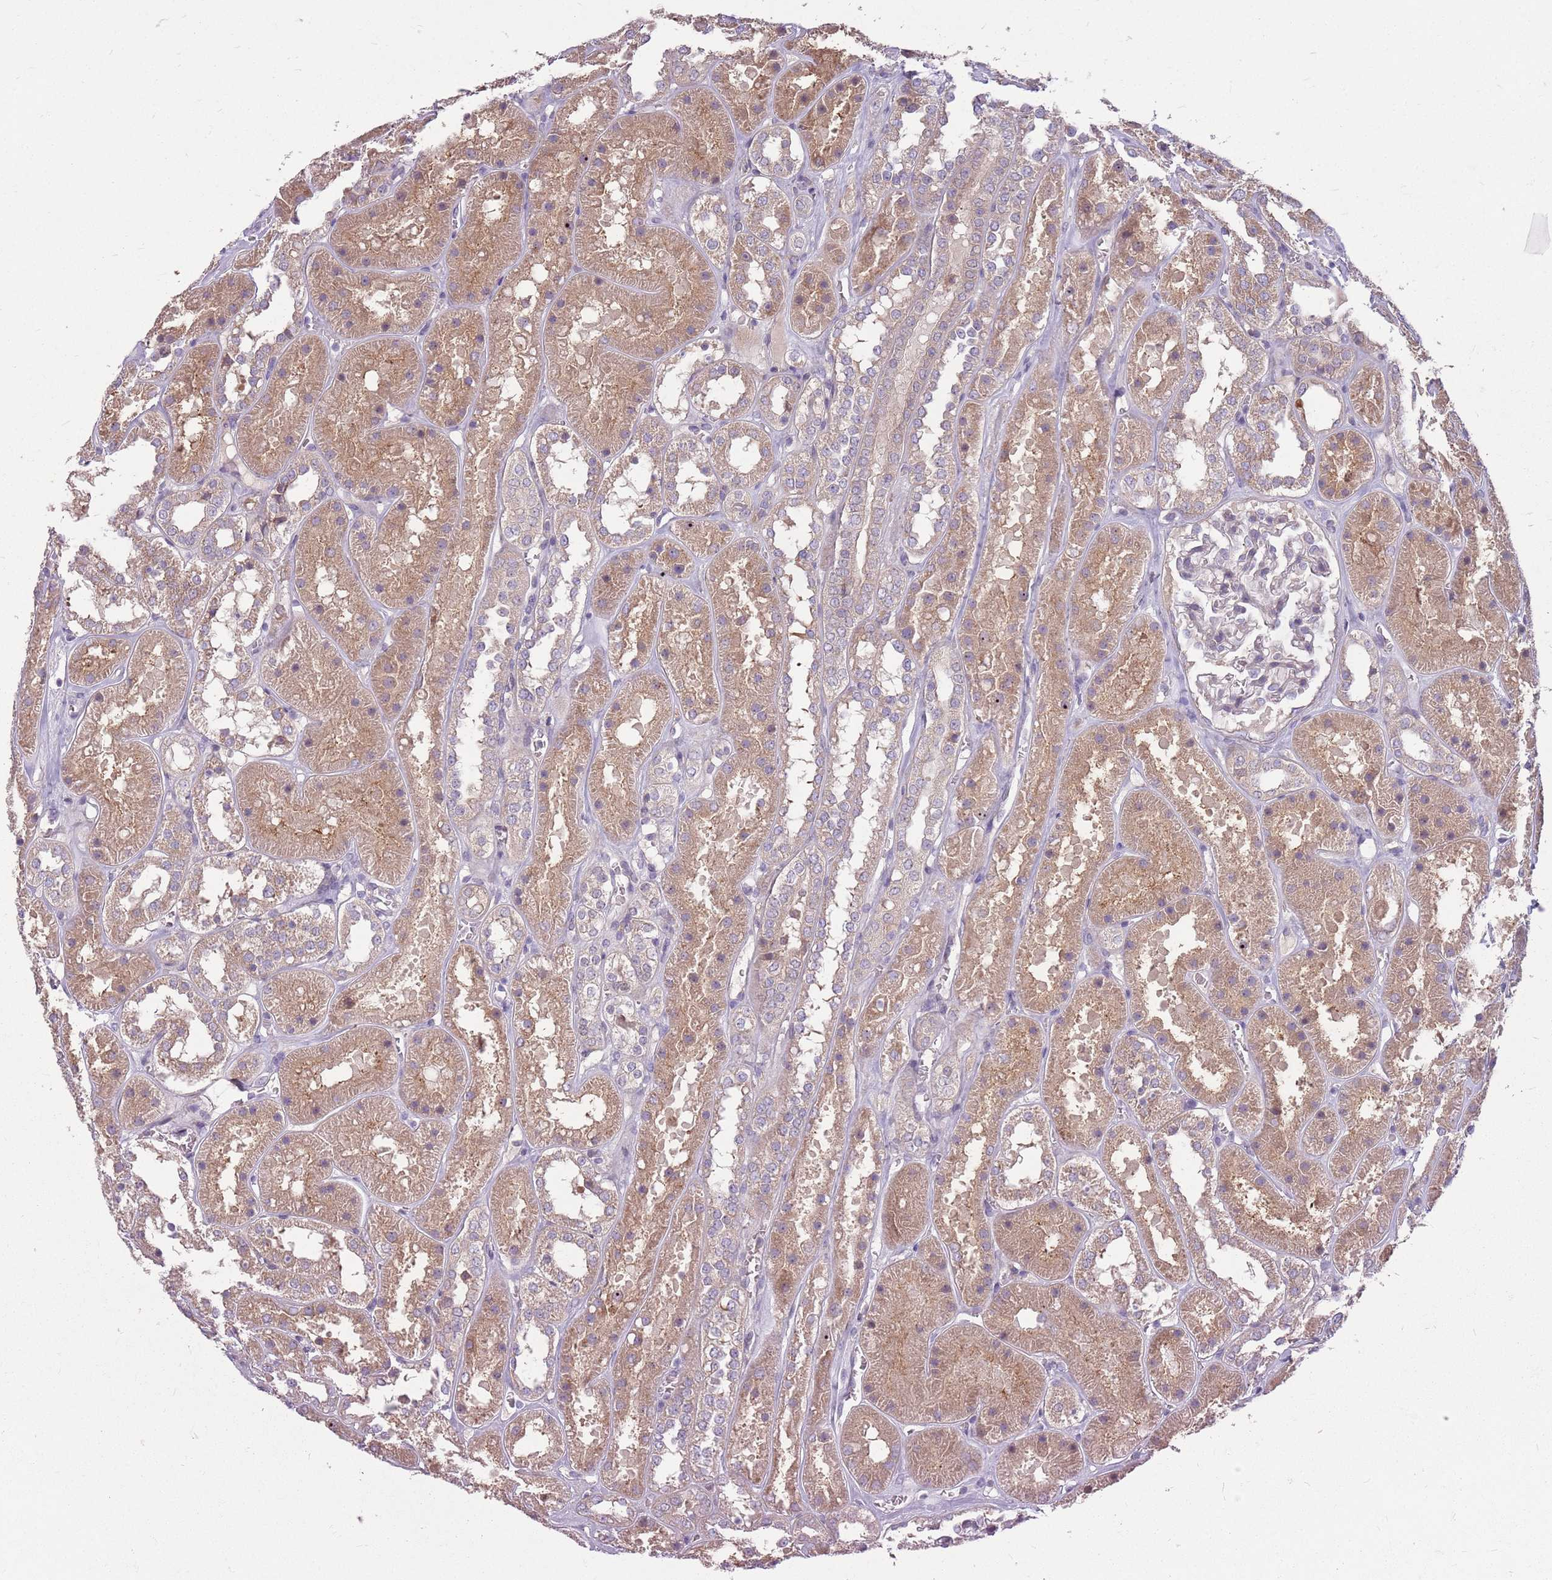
{"staining": {"intensity": "negative", "quantity": "none", "location": "none"}, "tissue": "kidney", "cell_type": "Cells in glomeruli", "image_type": "normal", "snomed": [{"axis": "morphology", "description": "Normal tissue, NOS"}, {"axis": "topography", "description": "Kidney"}], "caption": "This is a photomicrograph of immunohistochemistry (IHC) staining of normal kidney, which shows no positivity in cells in glomeruli.", "gene": "PPP1R27", "patient": {"sex": "female", "age": 41}}